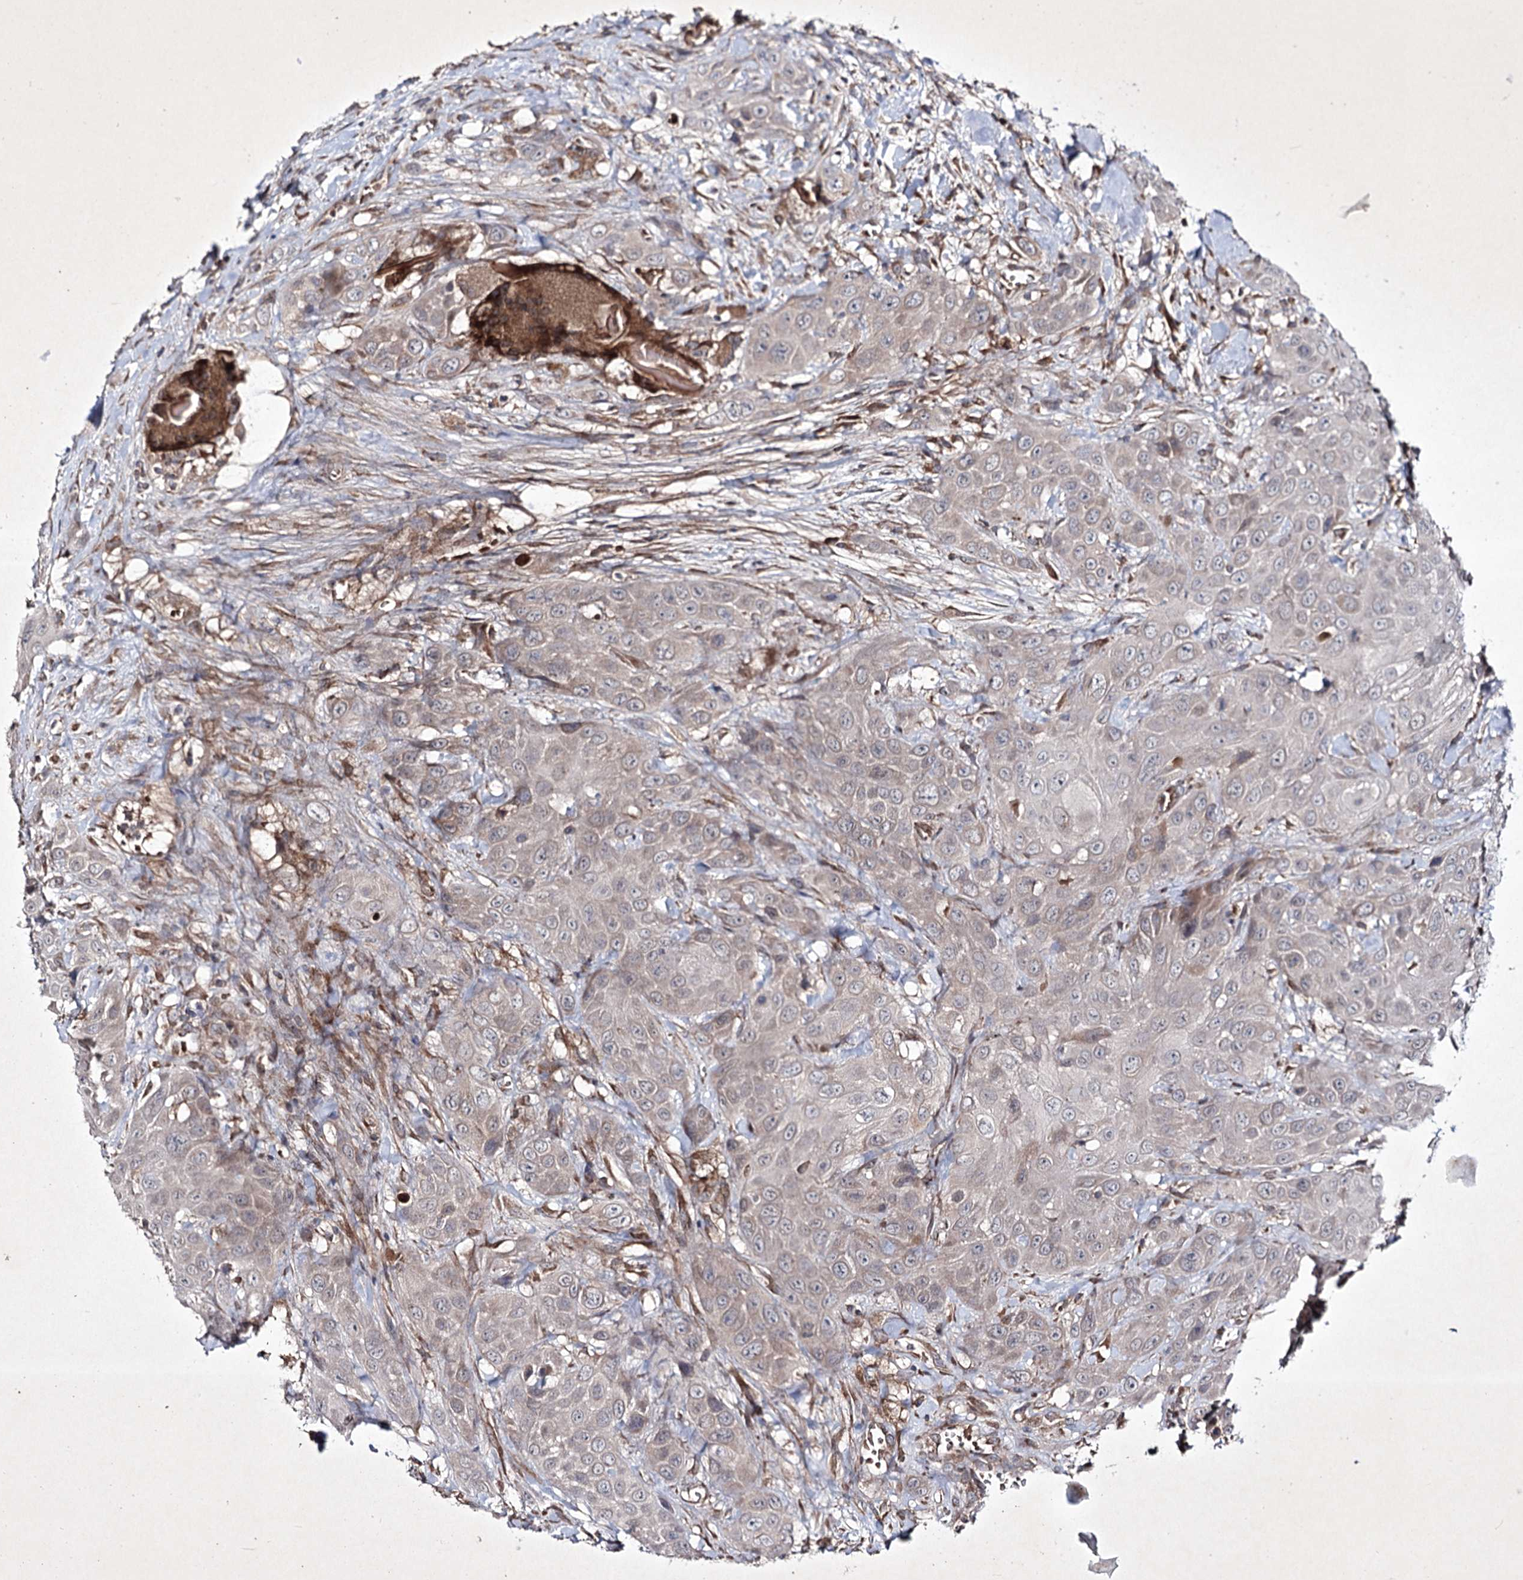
{"staining": {"intensity": "weak", "quantity": "<25%", "location": "cytoplasmic/membranous"}, "tissue": "head and neck cancer", "cell_type": "Tumor cells", "image_type": "cancer", "snomed": [{"axis": "morphology", "description": "Squamous cell carcinoma, NOS"}, {"axis": "topography", "description": "Head-Neck"}], "caption": "High magnification brightfield microscopy of head and neck cancer (squamous cell carcinoma) stained with DAB (brown) and counterstained with hematoxylin (blue): tumor cells show no significant expression.", "gene": "ALG9", "patient": {"sex": "male", "age": 81}}